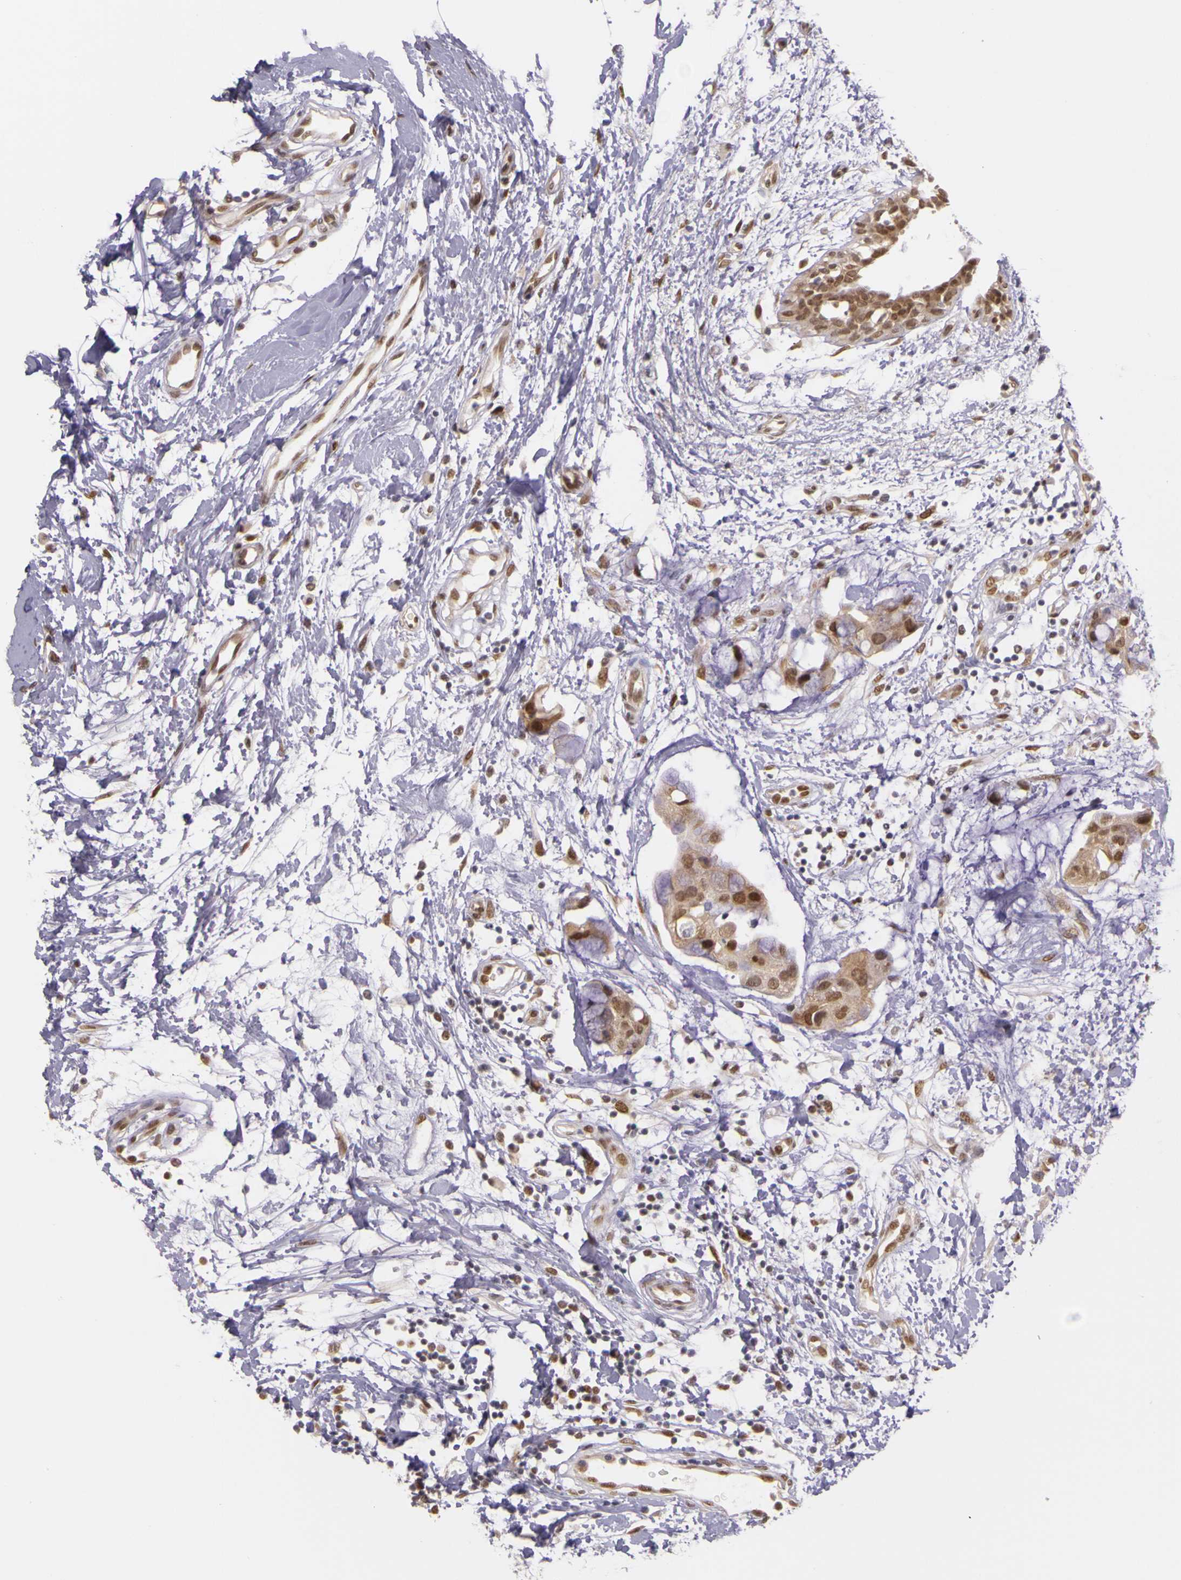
{"staining": {"intensity": "moderate", "quantity": ">75%", "location": "cytoplasmic/membranous,nuclear"}, "tissue": "breast cancer", "cell_type": "Tumor cells", "image_type": "cancer", "snomed": [{"axis": "morphology", "description": "Duct carcinoma"}, {"axis": "topography", "description": "Breast"}], "caption": "Approximately >75% of tumor cells in human breast cancer (invasive ductal carcinoma) reveal moderate cytoplasmic/membranous and nuclear protein positivity as visualized by brown immunohistochemical staining.", "gene": "WDR13", "patient": {"sex": "female", "age": 40}}